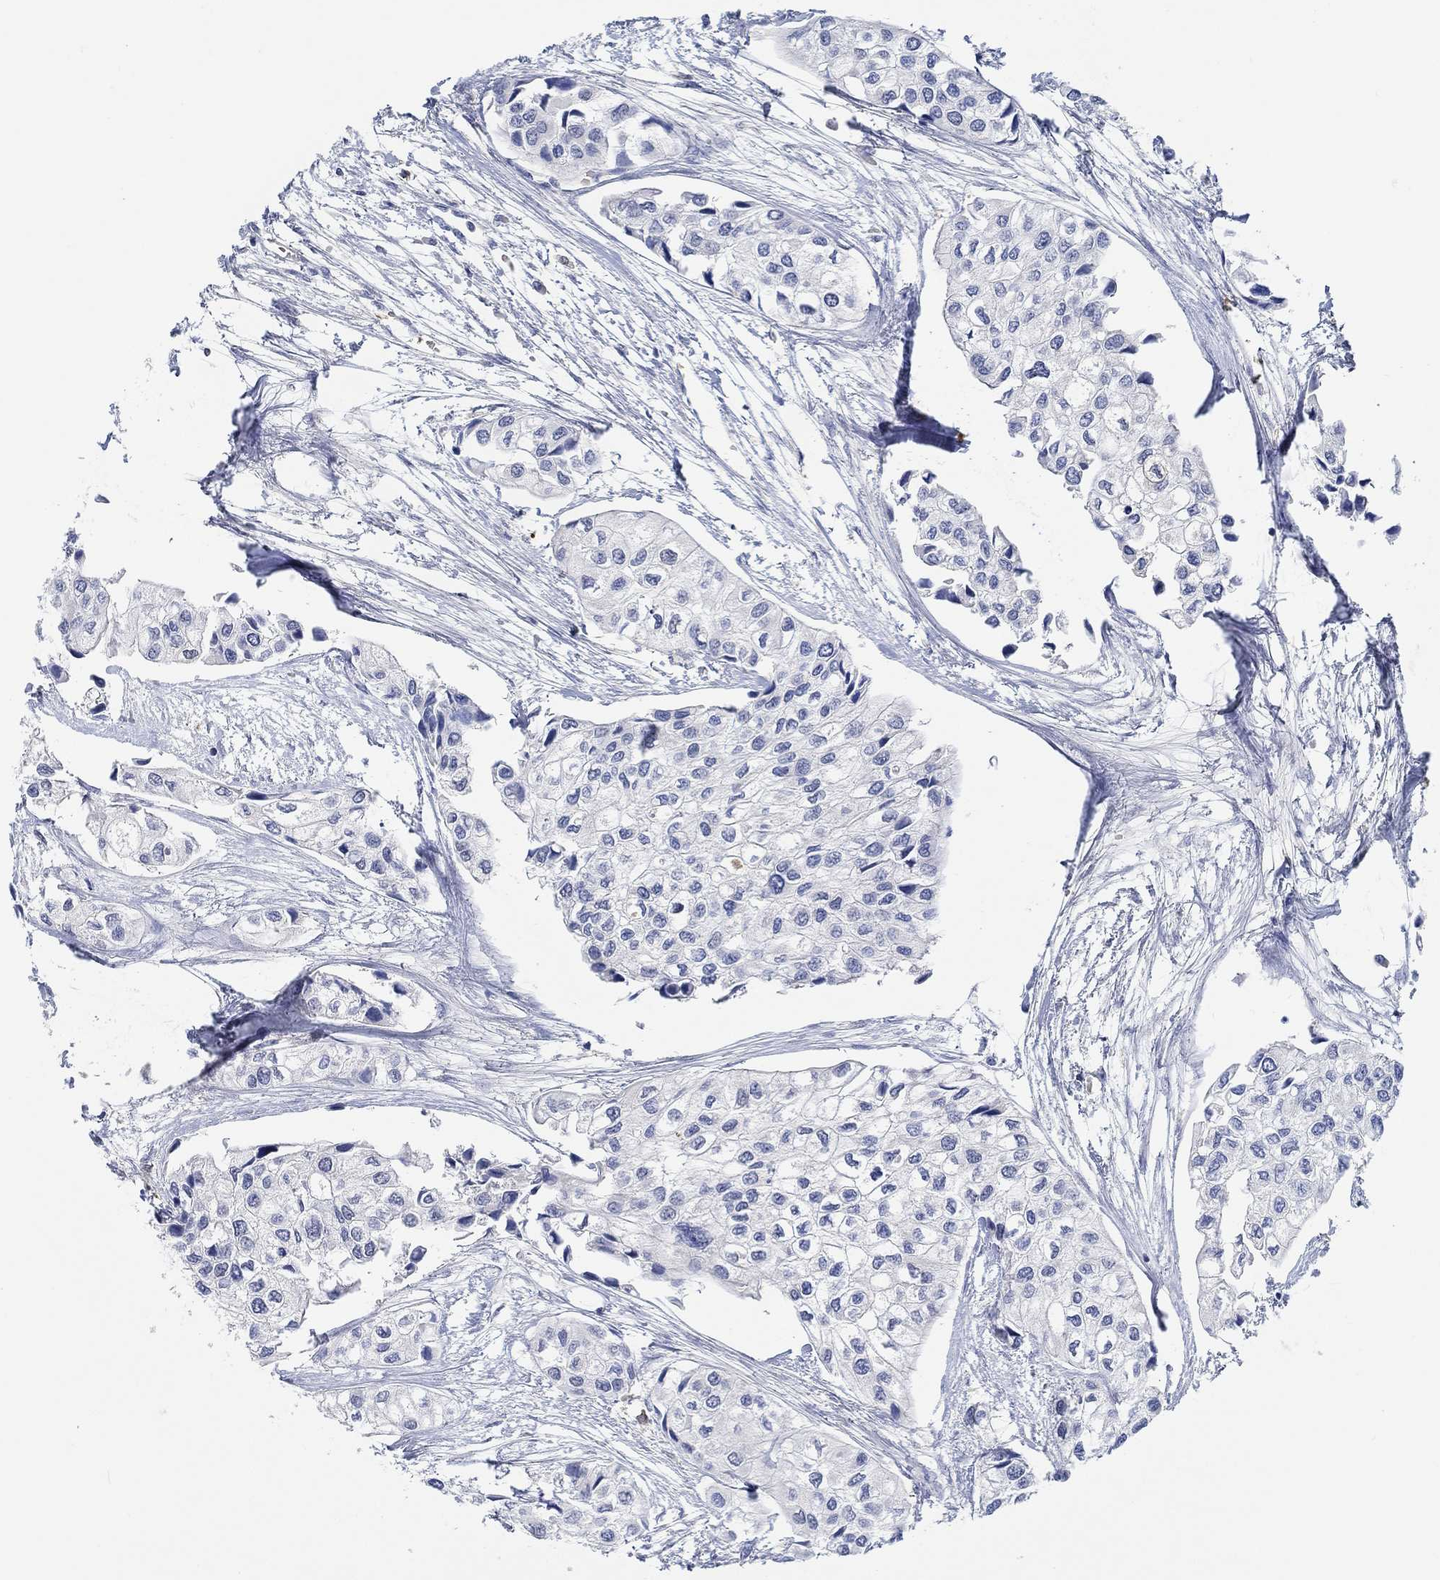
{"staining": {"intensity": "negative", "quantity": "none", "location": "none"}, "tissue": "urothelial cancer", "cell_type": "Tumor cells", "image_type": "cancer", "snomed": [{"axis": "morphology", "description": "Urothelial carcinoma, High grade"}, {"axis": "topography", "description": "Urinary bladder"}], "caption": "Immunohistochemical staining of urothelial carcinoma (high-grade) displays no significant positivity in tumor cells.", "gene": "MPP1", "patient": {"sex": "male", "age": 73}}